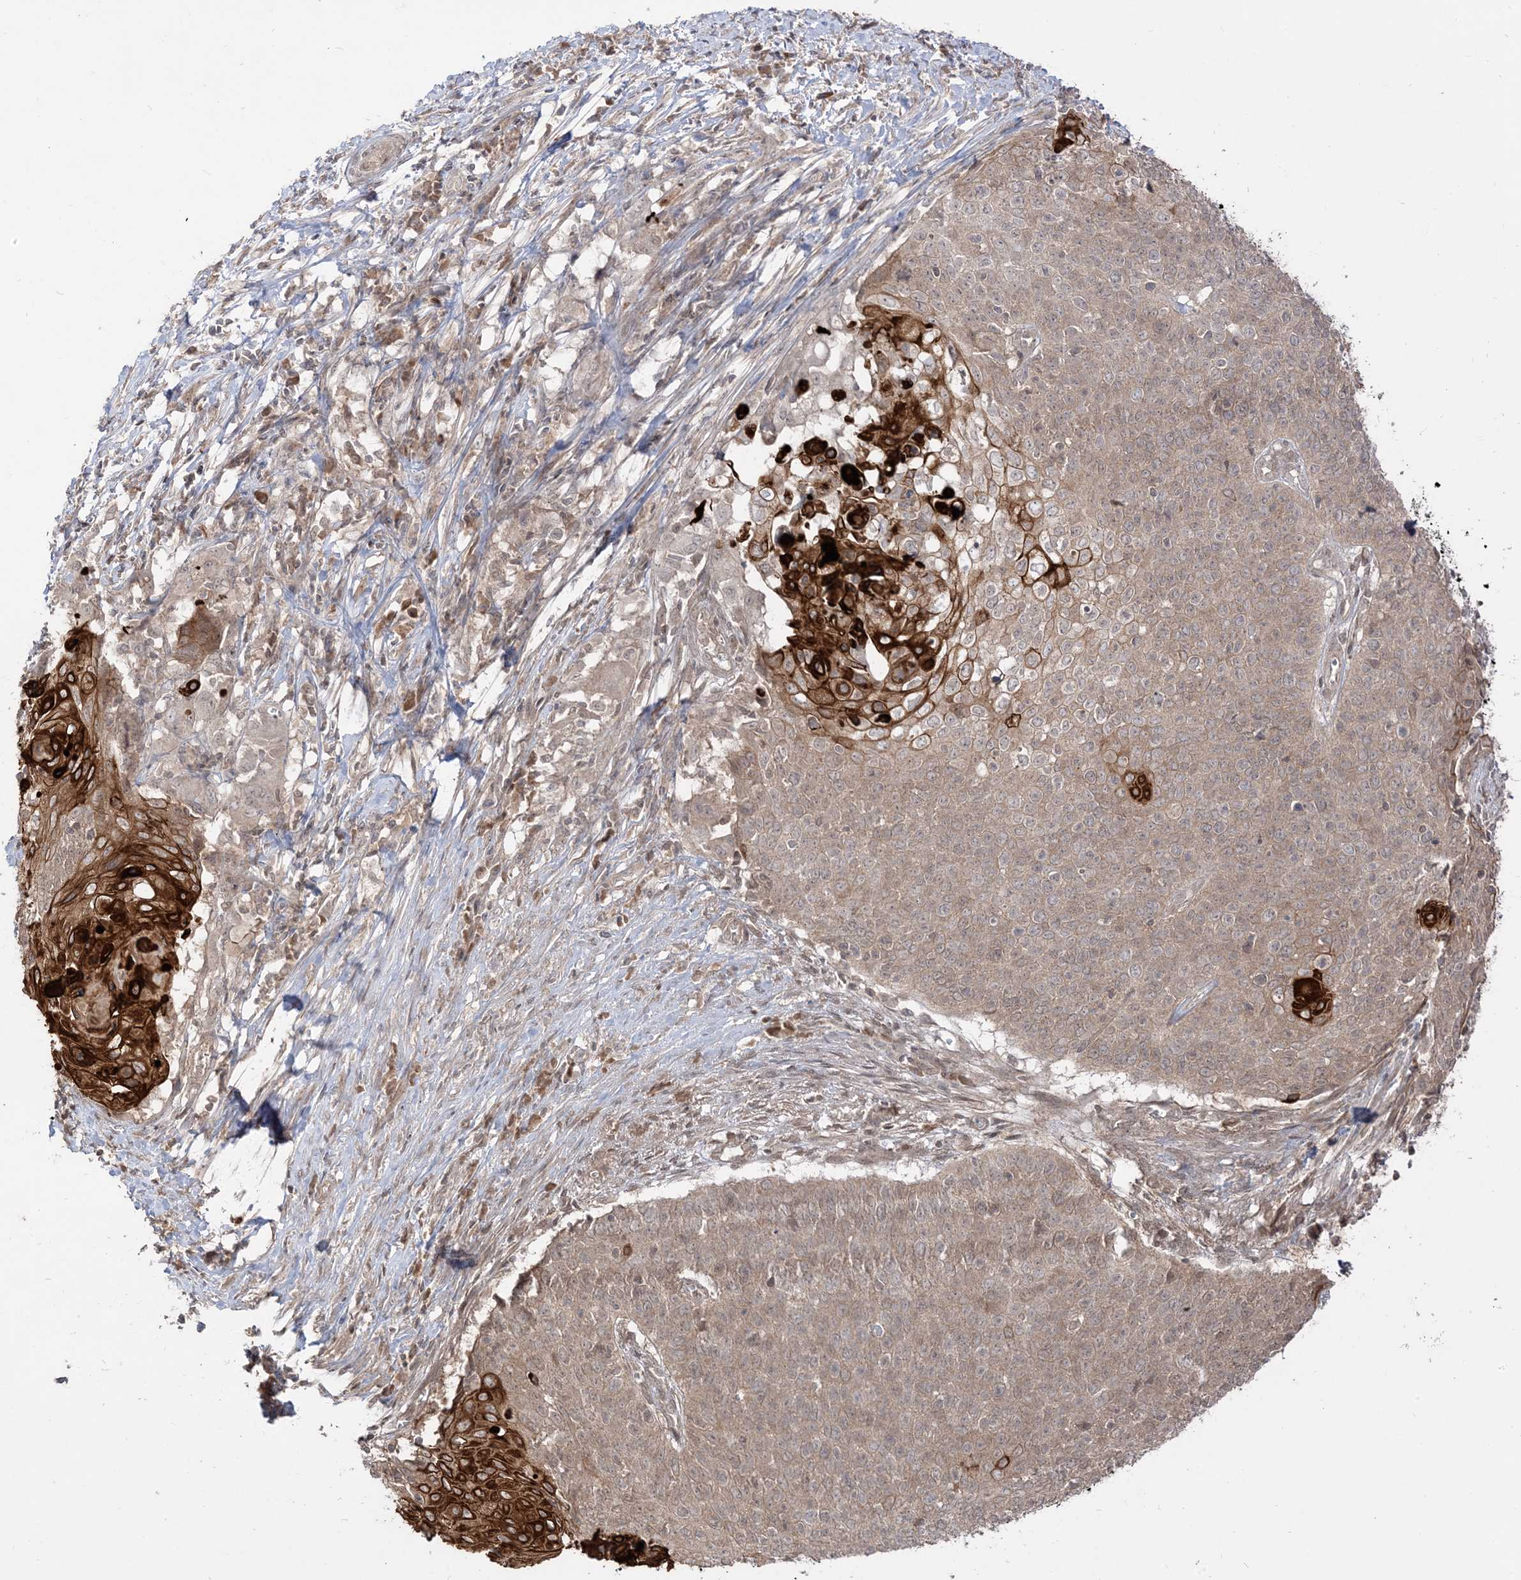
{"staining": {"intensity": "strong", "quantity": "<25%", "location": "cytoplasmic/membranous"}, "tissue": "cervical cancer", "cell_type": "Tumor cells", "image_type": "cancer", "snomed": [{"axis": "morphology", "description": "Squamous cell carcinoma, NOS"}, {"axis": "topography", "description": "Cervix"}], "caption": "Approximately <25% of tumor cells in cervical cancer show strong cytoplasmic/membranous protein staining as visualized by brown immunohistochemical staining.", "gene": "TBCC", "patient": {"sex": "female", "age": 39}}